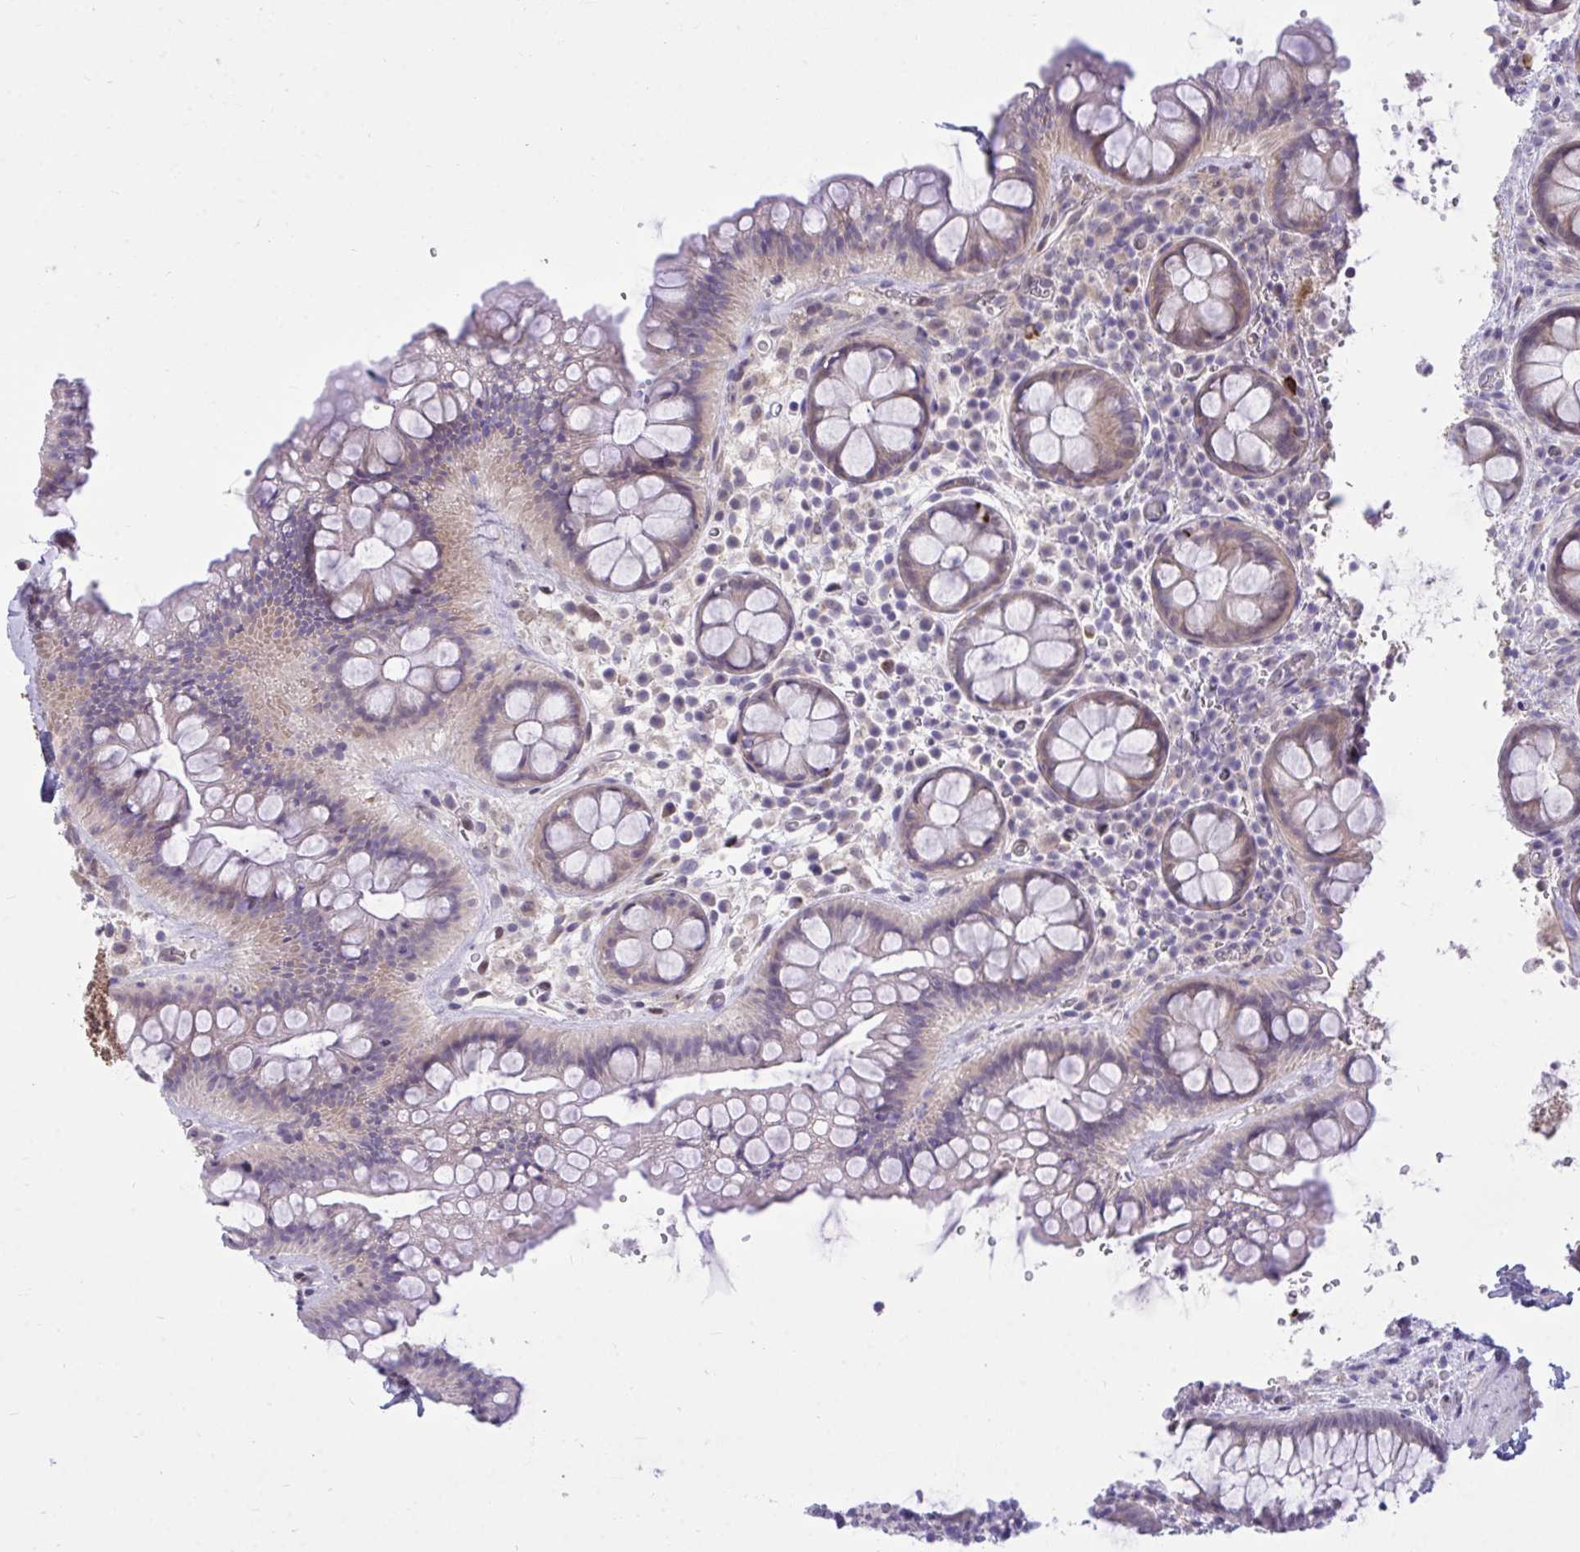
{"staining": {"intensity": "weak", "quantity": "25%-75%", "location": "cytoplasmic/membranous"}, "tissue": "rectum", "cell_type": "Glandular cells", "image_type": "normal", "snomed": [{"axis": "morphology", "description": "Normal tissue, NOS"}, {"axis": "topography", "description": "Rectum"}], "caption": "Protein expression analysis of benign rectum shows weak cytoplasmic/membranous positivity in about 25%-75% of glandular cells. (brown staining indicates protein expression, while blue staining denotes nuclei).", "gene": "HMBOX1", "patient": {"sex": "female", "age": 69}}